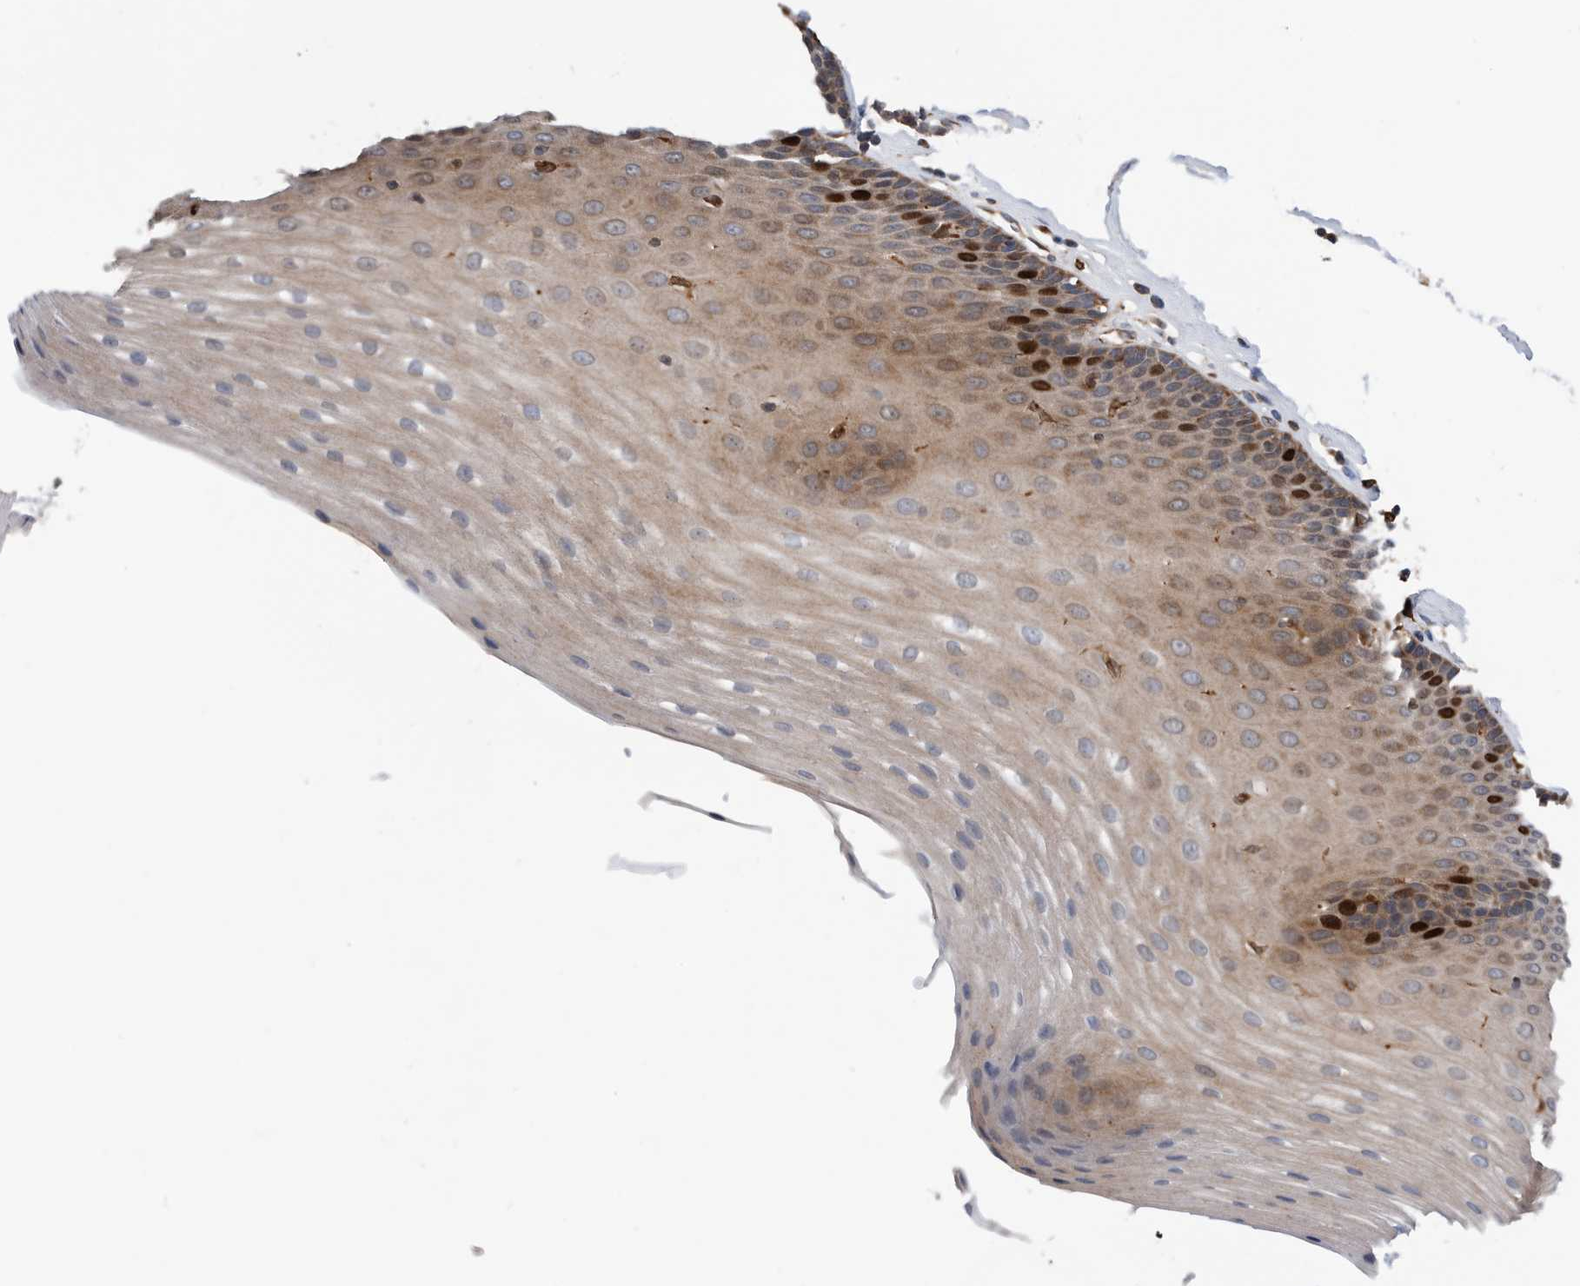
{"staining": {"intensity": "strong", "quantity": "<25%", "location": "cytoplasmic/membranous,nuclear"}, "tissue": "esophagus", "cell_type": "Squamous epithelial cells", "image_type": "normal", "snomed": [{"axis": "morphology", "description": "Normal tissue, NOS"}, {"axis": "topography", "description": "Esophagus"}], "caption": "Immunohistochemistry (IHC) photomicrograph of unremarkable esophagus: esophagus stained using immunohistochemistry (IHC) demonstrates medium levels of strong protein expression localized specifically in the cytoplasmic/membranous,nuclear of squamous epithelial cells, appearing as a cytoplasmic/membranous,nuclear brown color.", "gene": "ATAD2", "patient": {"sex": "male", "age": 62}}